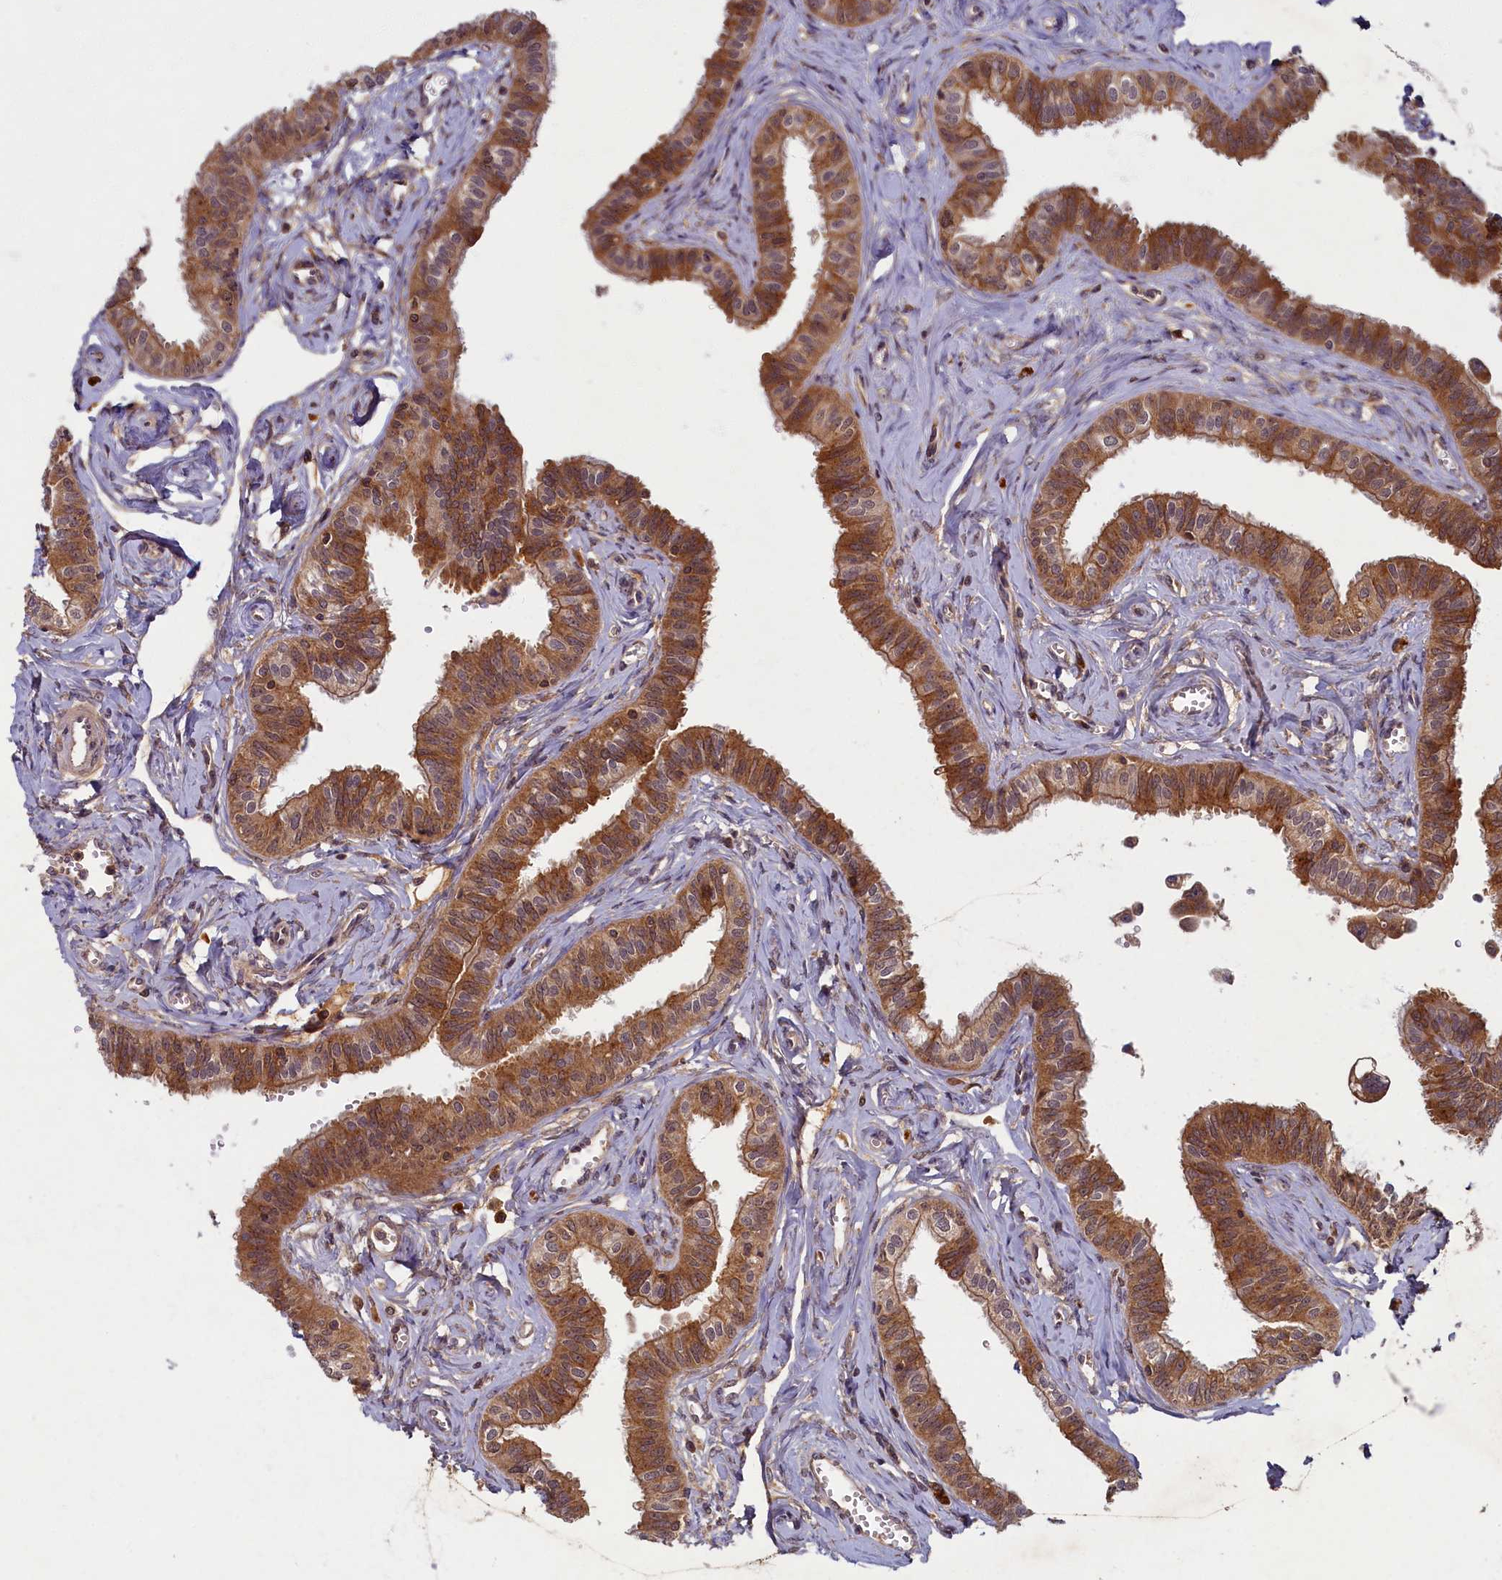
{"staining": {"intensity": "strong", "quantity": ">75%", "location": "cytoplasmic/membranous"}, "tissue": "fallopian tube", "cell_type": "Glandular cells", "image_type": "normal", "snomed": [{"axis": "morphology", "description": "Normal tissue, NOS"}, {"axis": "morphology", "description": "Carcinoma, NOS"}, {"axis": "topography", "description": "Fallopian tube"}, {"axis": "topography", "description": "Ovary"}], "caption": "Fallopian tube stained with immunohistochemistry demonstrates strong cytoplasmic/membranous expression in about >75% of glandular cells. The protein is shown in brown color, while the nuclei are stained blue.", "gene": "BICD1", "patient": {"sex": "female", "age": 59}}